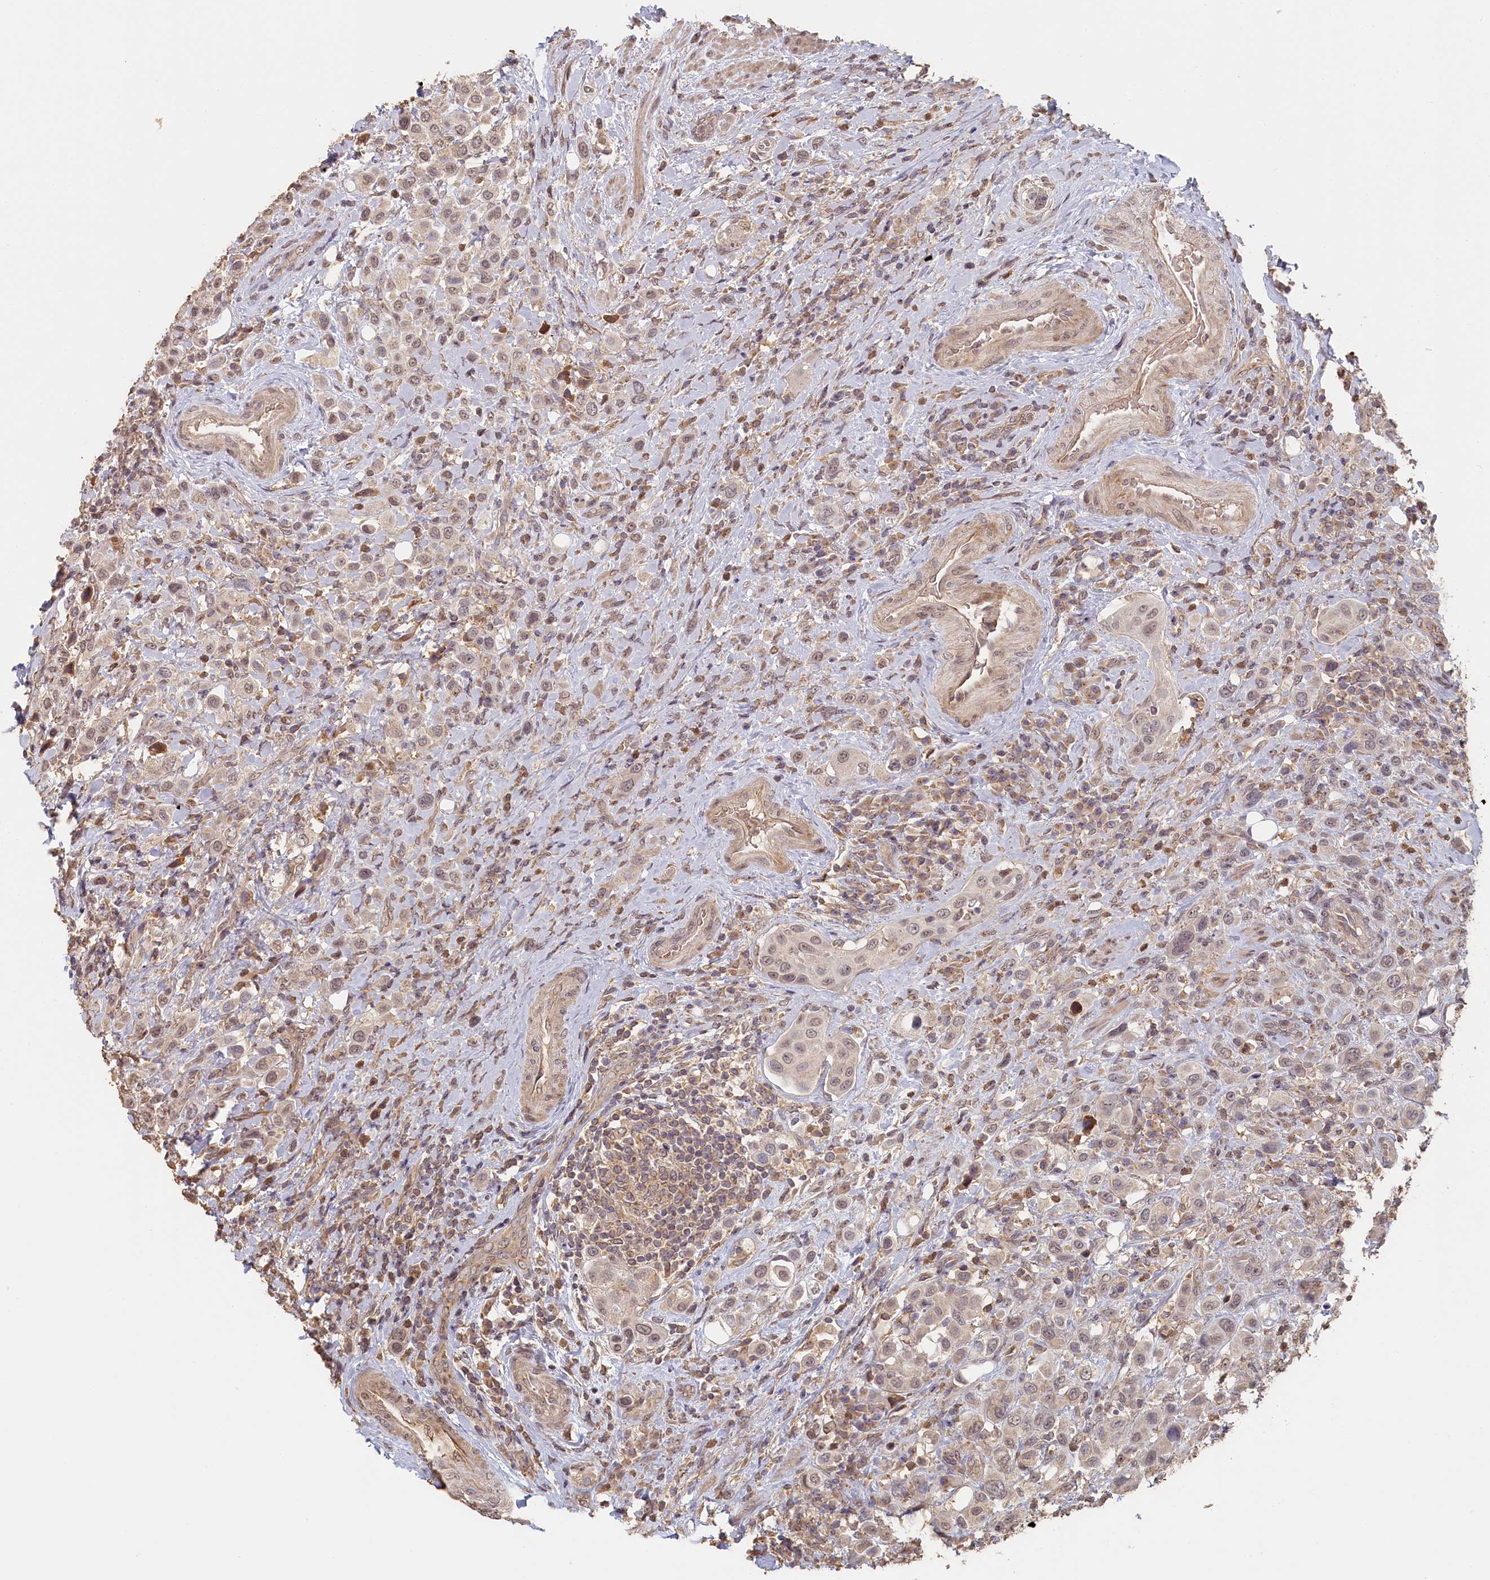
{"staining": {"intensity": "weak", "quantity": ">75%", "location": "nuclear"}, "tissue": "urothelial cancer", "cell_type": "Tumor cells", "image_type": "cancer", "snomed": [{"axis": "morphology", "description": "Urothelial carcinoma, High grade"}, {"axis": "topography", "description": "Urinary bladder"}], "caption": "The histopathology image exhibits a brown stain indicating the presence of a protein in the nuclear of tumor cells in urothelial cancer. The staining was performed using DAB (3,3'-diaminobenzidine) to visualize the protein expression in brown, while the nuclei were stained in blue with hematoxylin (Magnification: 20x).", "gene": "STX16", "patient": {"sex": "male", "age": 50}}